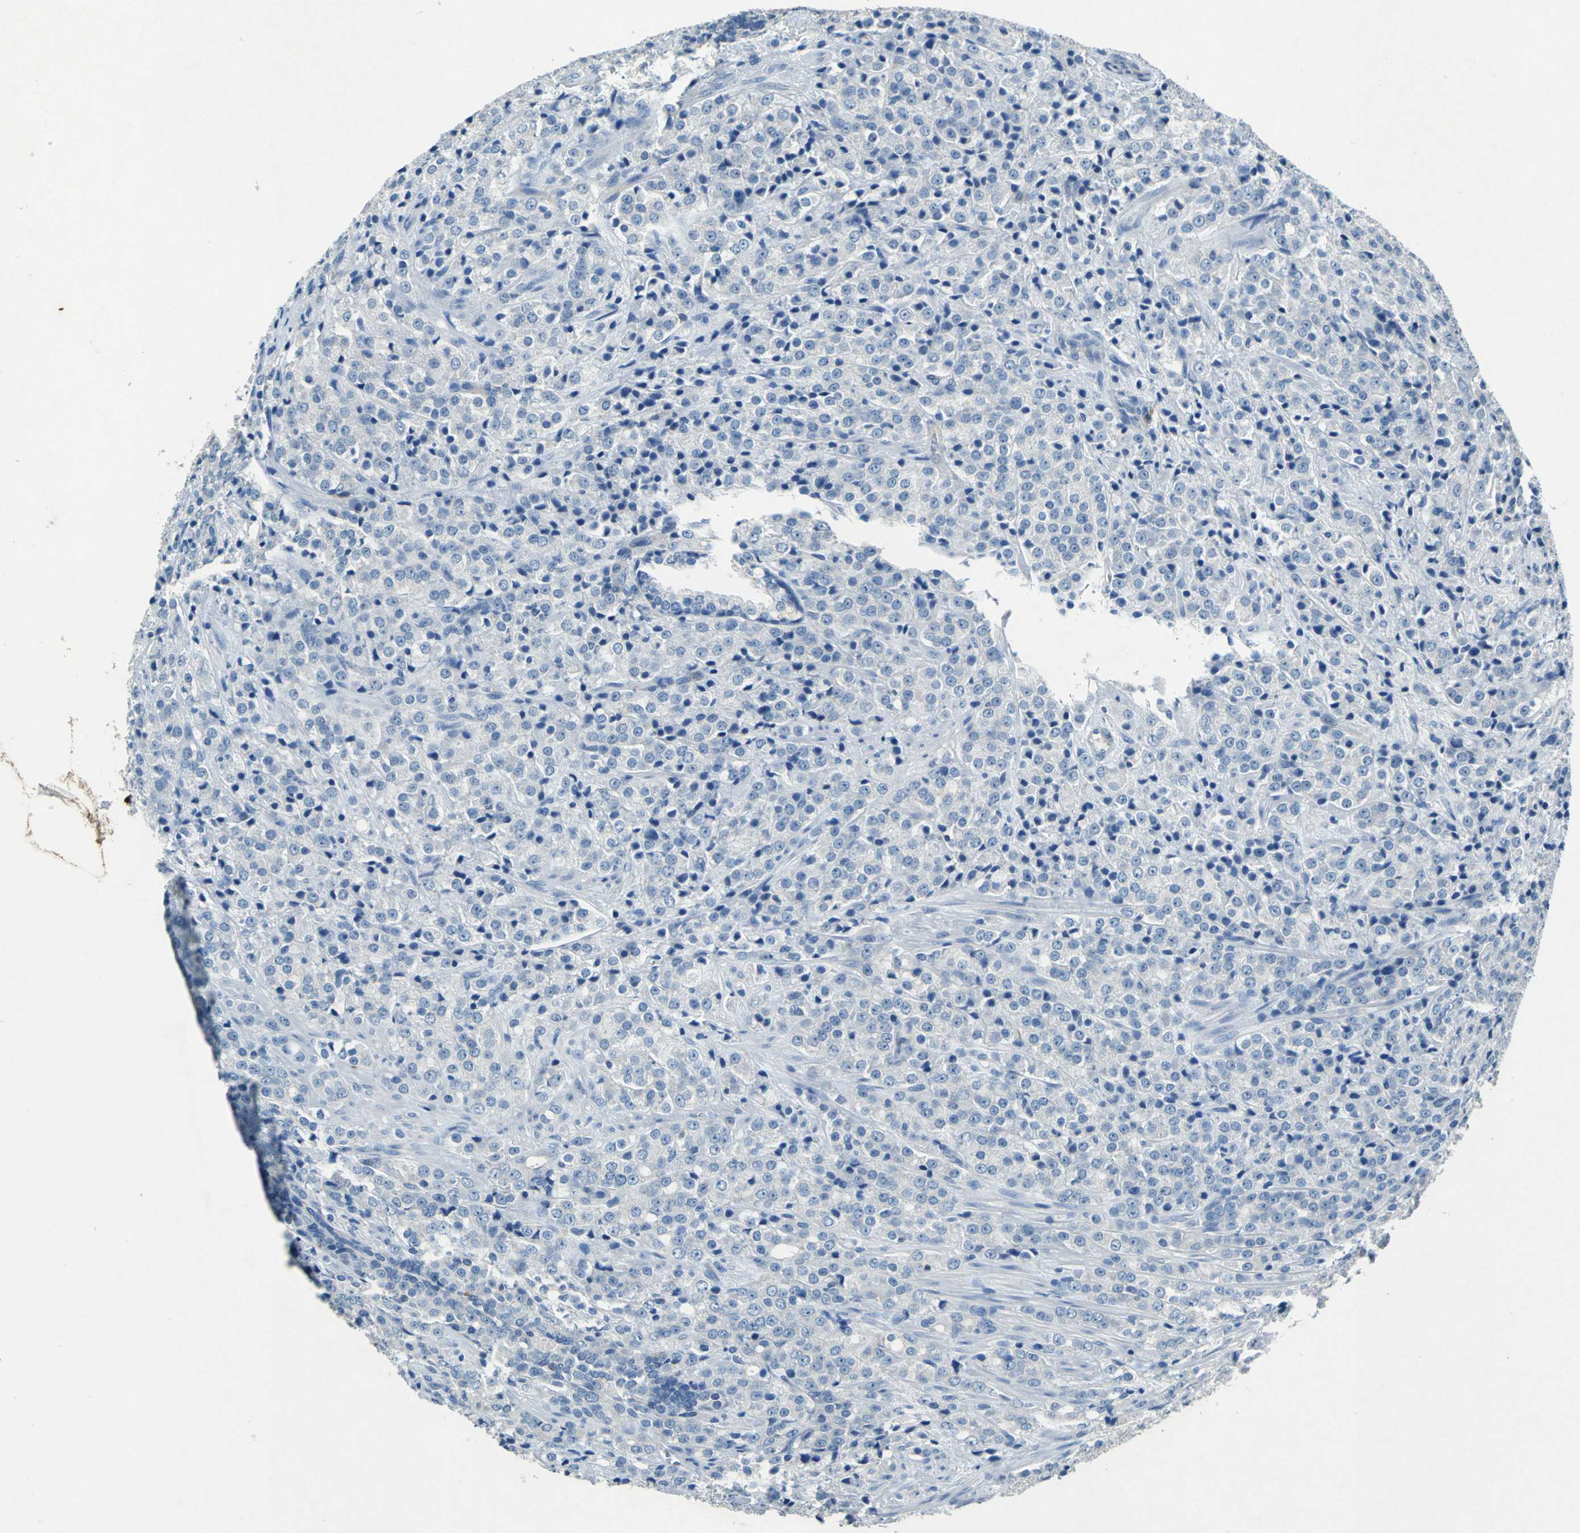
{"staining": {"intensity": "negative", "quantity": "none", "location": "none"}, "tissue": "prostate cancer", "cell_type": "Tumor cells", "image_type": "cancer", "snomed": [{"axis": "morphology", "description": "Adenocarcinoma, Medium grade"}, {"axis": "topography", "description": "Prostate"}], "caption": "There is no significant staining in tumor cells of medium-grade adenocarcinoma (prostate).", "gene": "RPS13", "patient": {"sex": "male", "age": 70}}